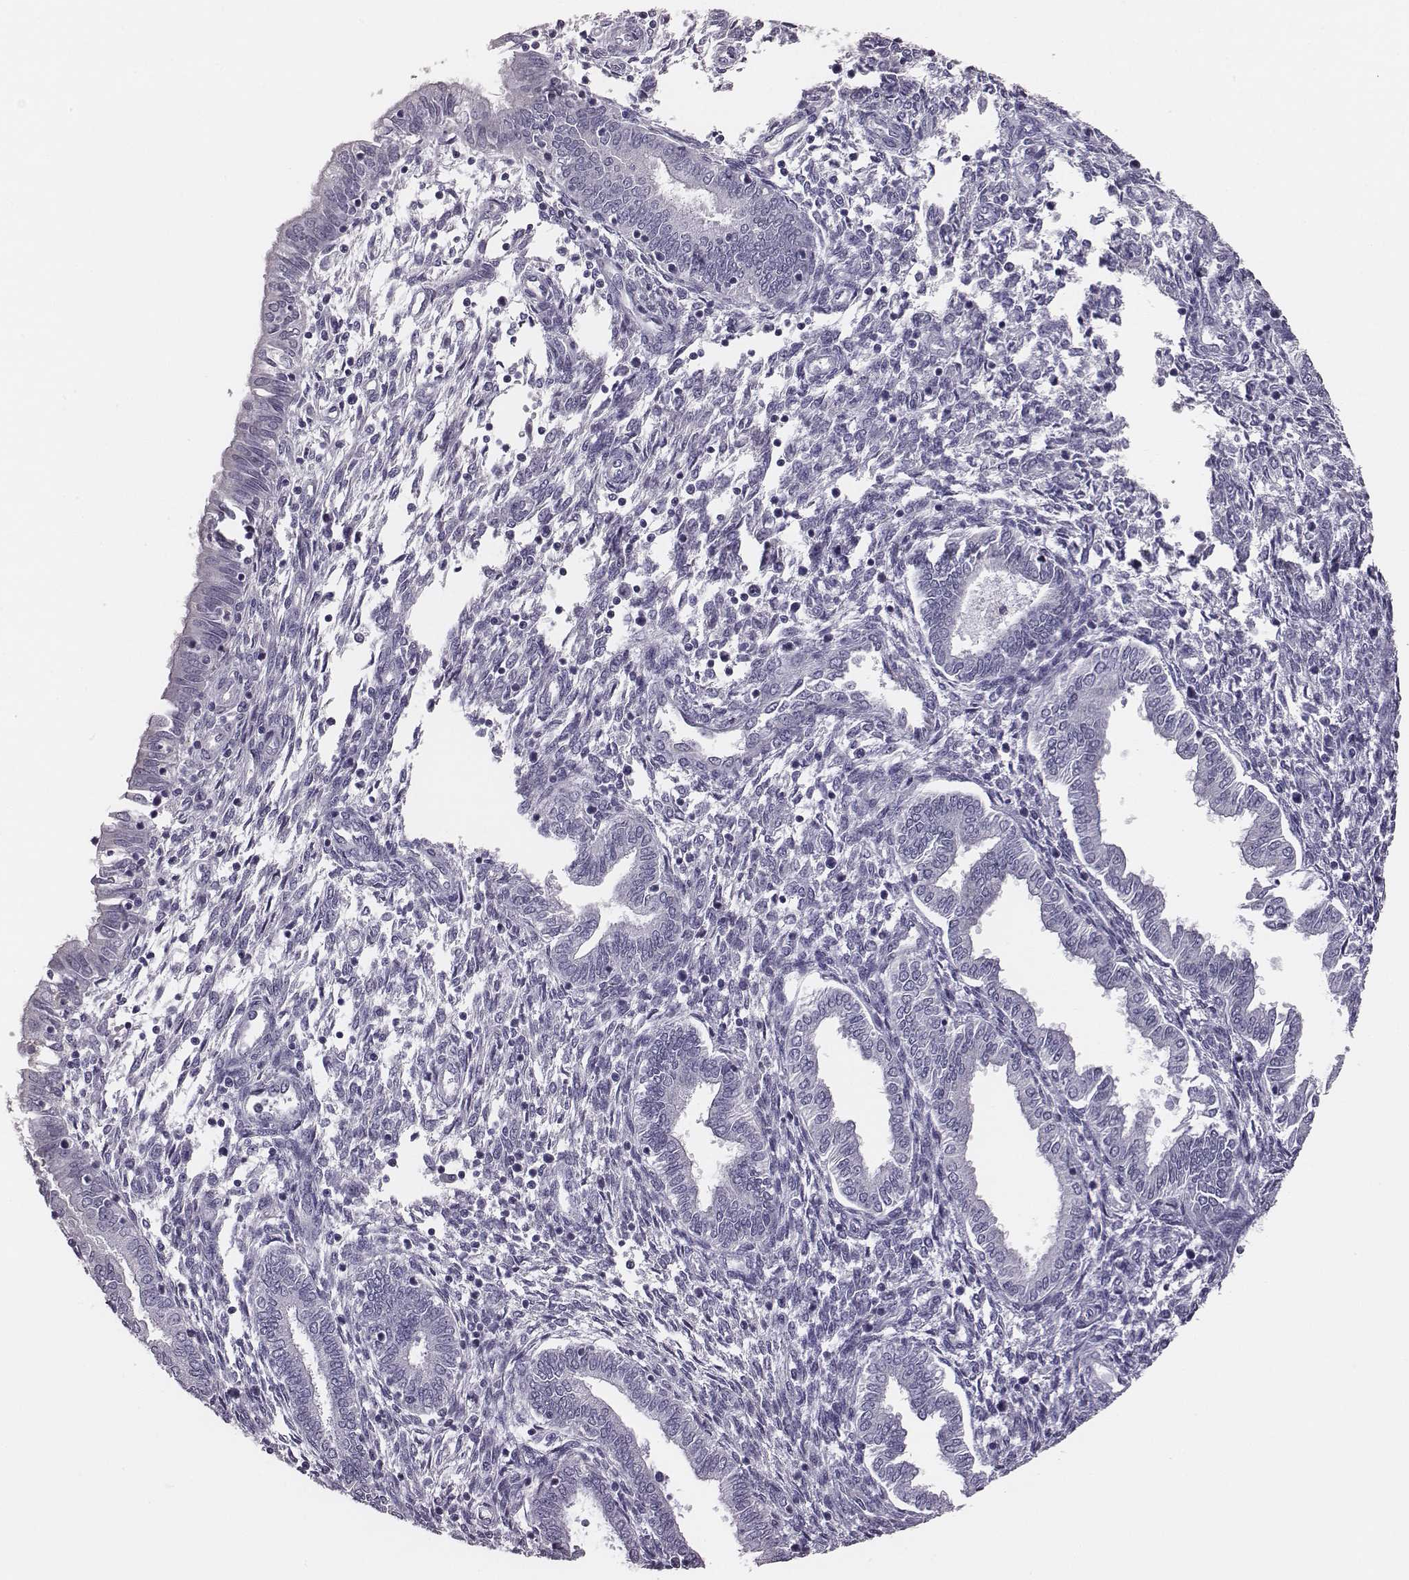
{"staining": {"intensity": "negative", "quantity": "none", "location": "none"}, "tissue": "endometrium", "cell_type": "Cells in endometrial stroma", "image_type": "normal", "snomed": [{"axis": "morphology", "description": "Normal tissue, NOS"}, {"axis": "topography", "description": "Endometrium"}], "caption": "Histopathology image shows no significant protein staining in cells in endometrial stroma of benign endometrium. (DAB immunohistochemistry with hematoxylin counter stain).", "gene": "ENSG00000290147", "patient": {"sex": "female", "age": 42}}